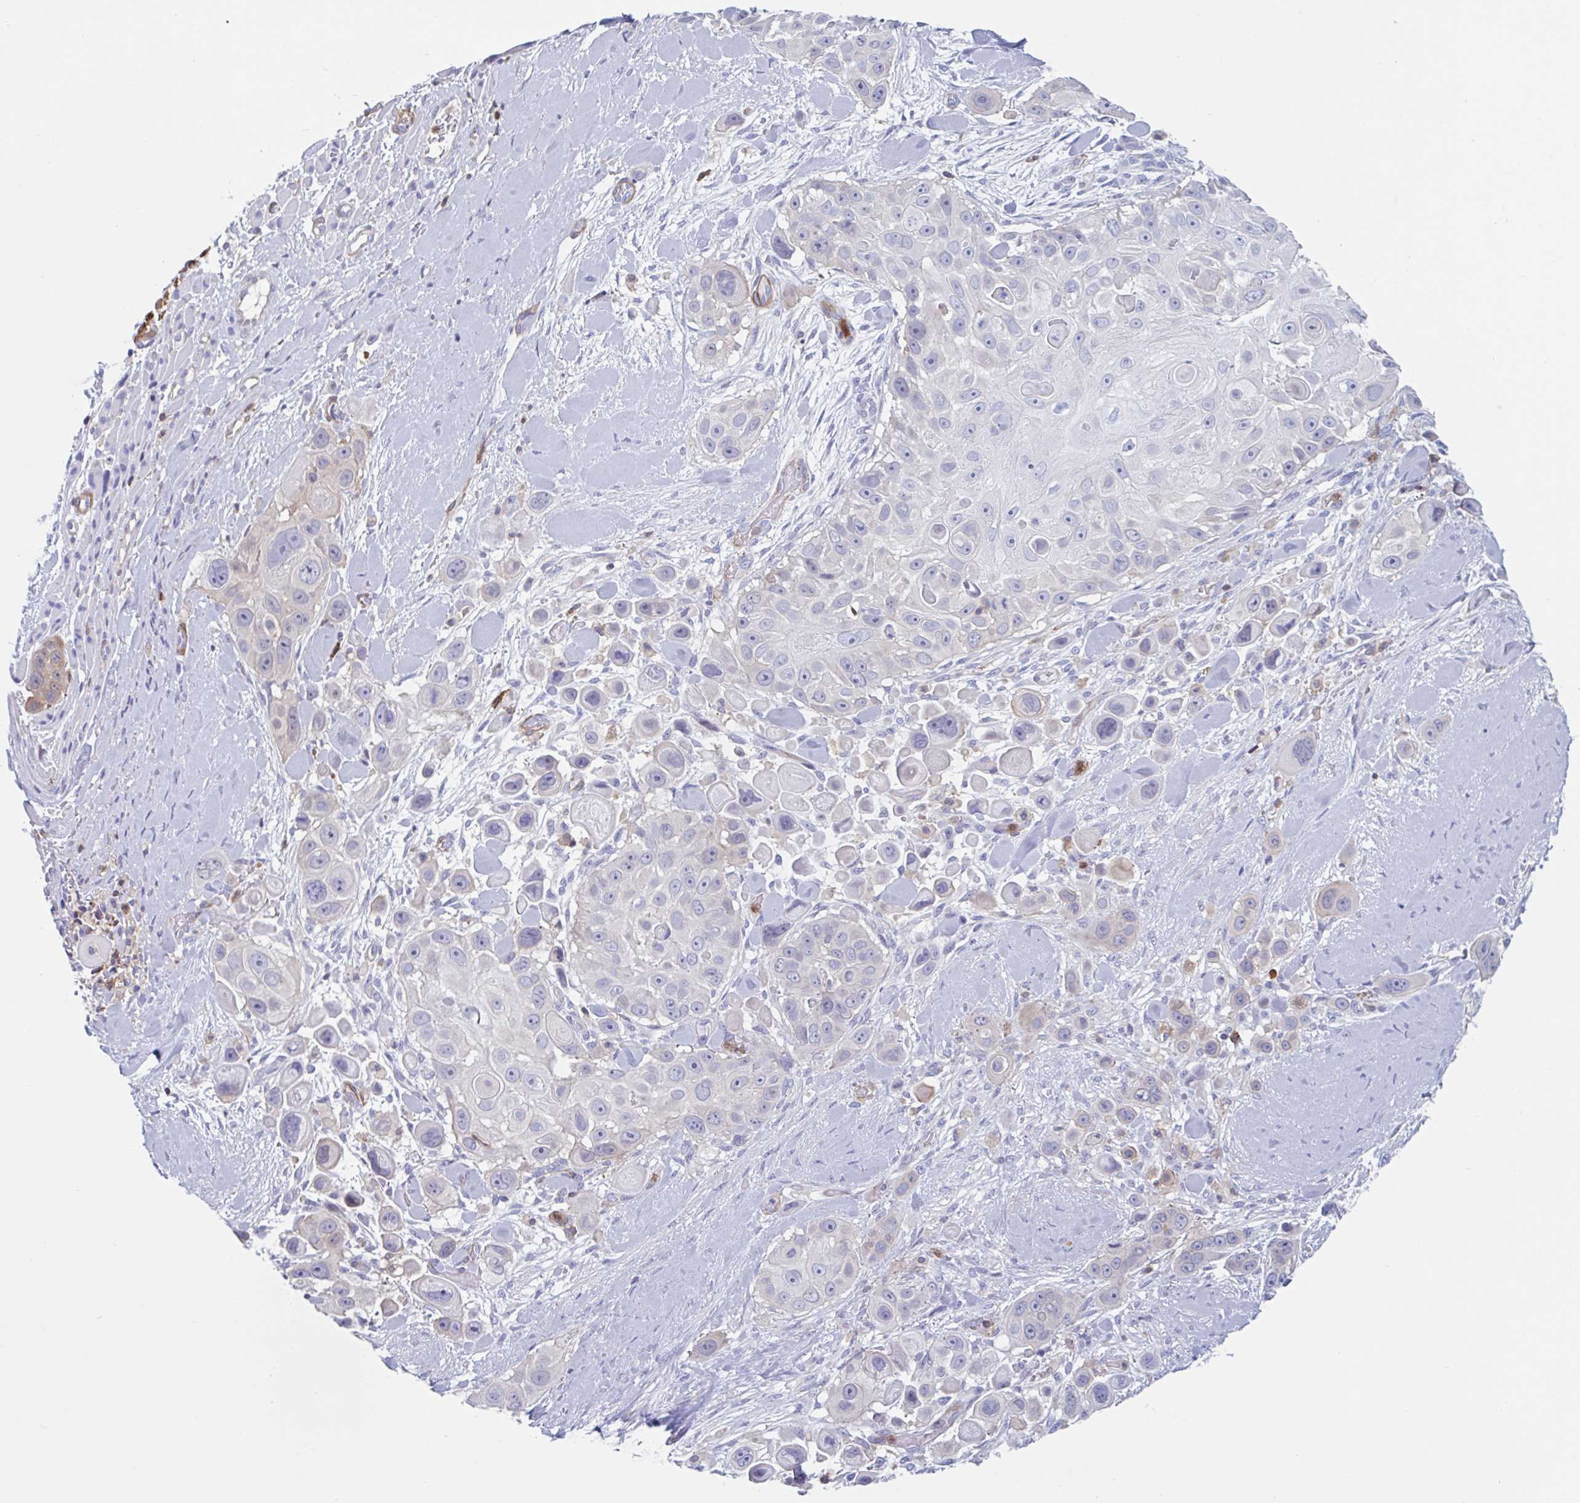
{"staining": {"intensity": "weak", "quantity": "<25%", "location": "cytoplasmic/membranous"}, "tissue": "skin cancer", "cell_type": "Tumor cells", "image_type": "cancer", "snomed": [{"axis": "morphology", "description": "Squamous cell carcinoma, NOS"}, {"axis": "topography", "description": "Skin"}], "caption": "High power microscopy micrograph of an IHC image of skin cancer, revealing no significant expression in tumor cells. The staining is performed using DAB brown chromogen with nuclei counter-stained in using hematoxylin.", "gene": "EFHD1", "patient": {"sex": "male", "age": 67}}